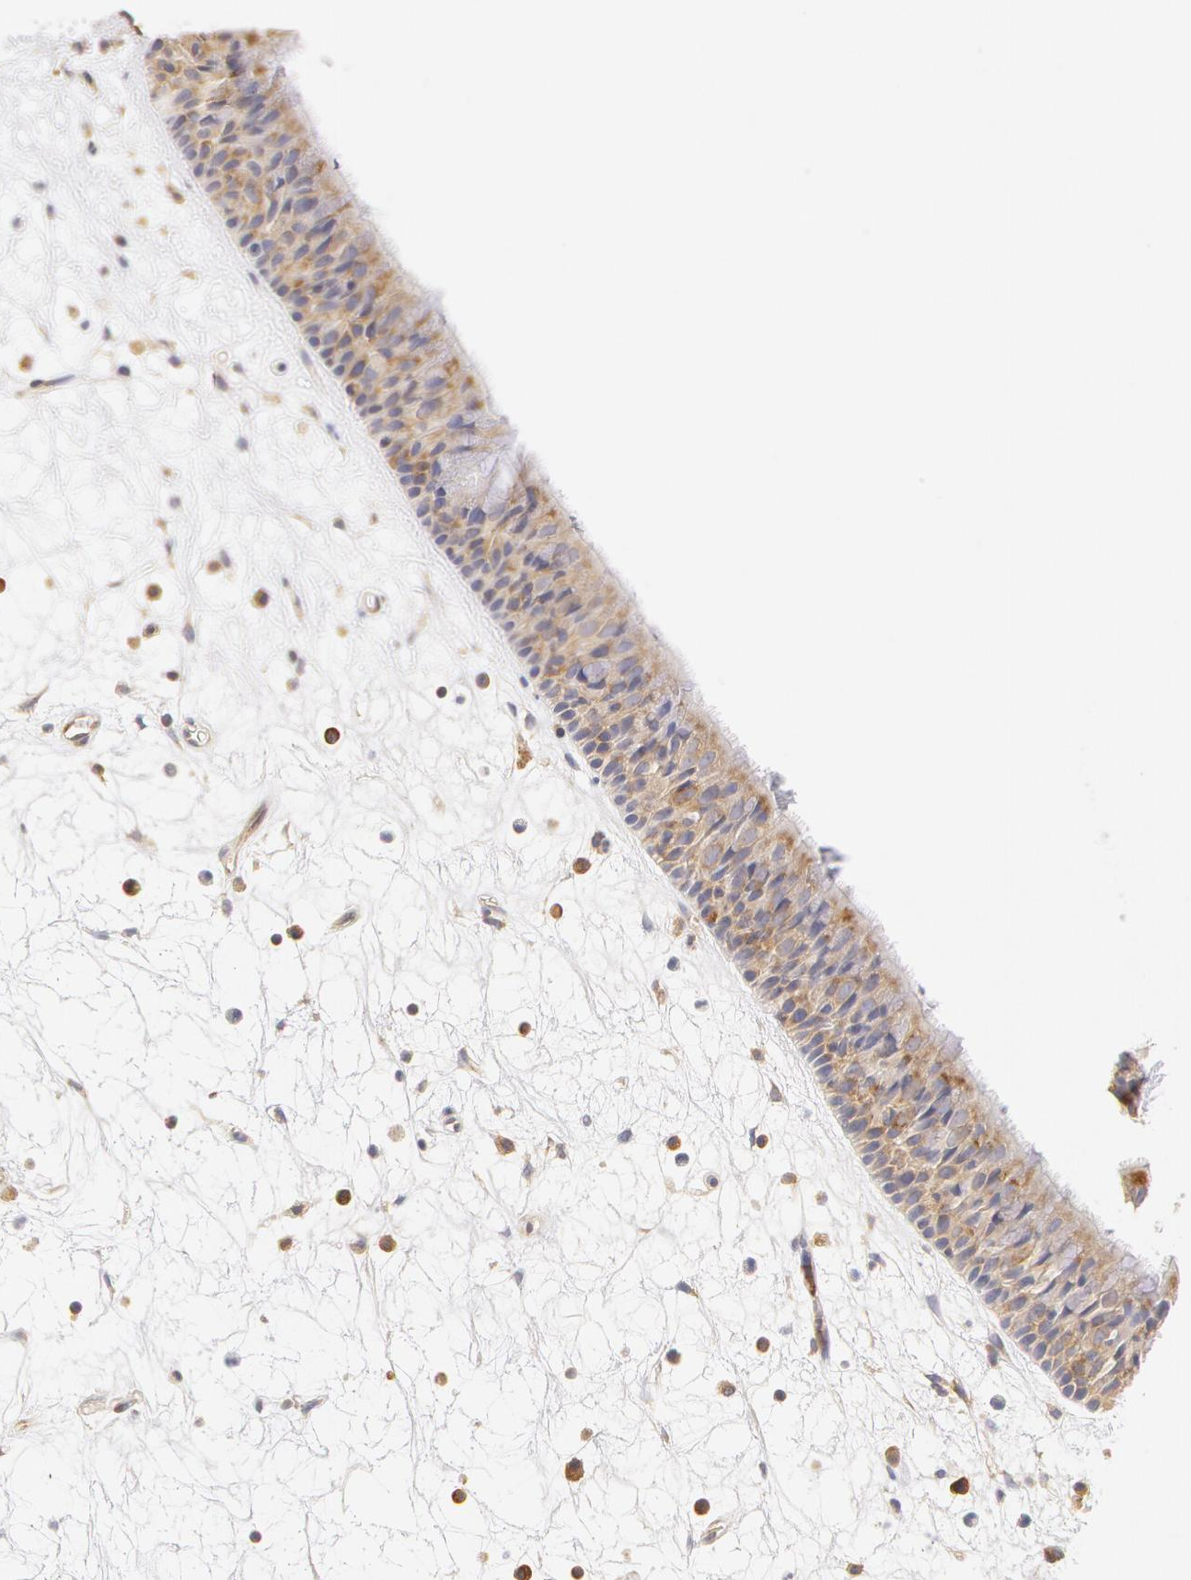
{"staining": {"intensity": "moderate", "quantity": "25%-75%", "location": "cytoplasmic/membranous"}, "tissue": "nasopharynx", "cell_type": "Respiratory epithelial cells", "image_type": "normal", "snomed": [{"axis": "morphology", "description": "Normal tissue, NOS"}, {"axis": "topography", "description": "Nasopharynx"}], "caption": "A brown stain shows moderate cytoplasmic/membranous staining of a protein in respiratory epithelial cells of benign human nasopharynx.", "gene": "DDX3X", "patient": {"sex": "male", "age": 63}}